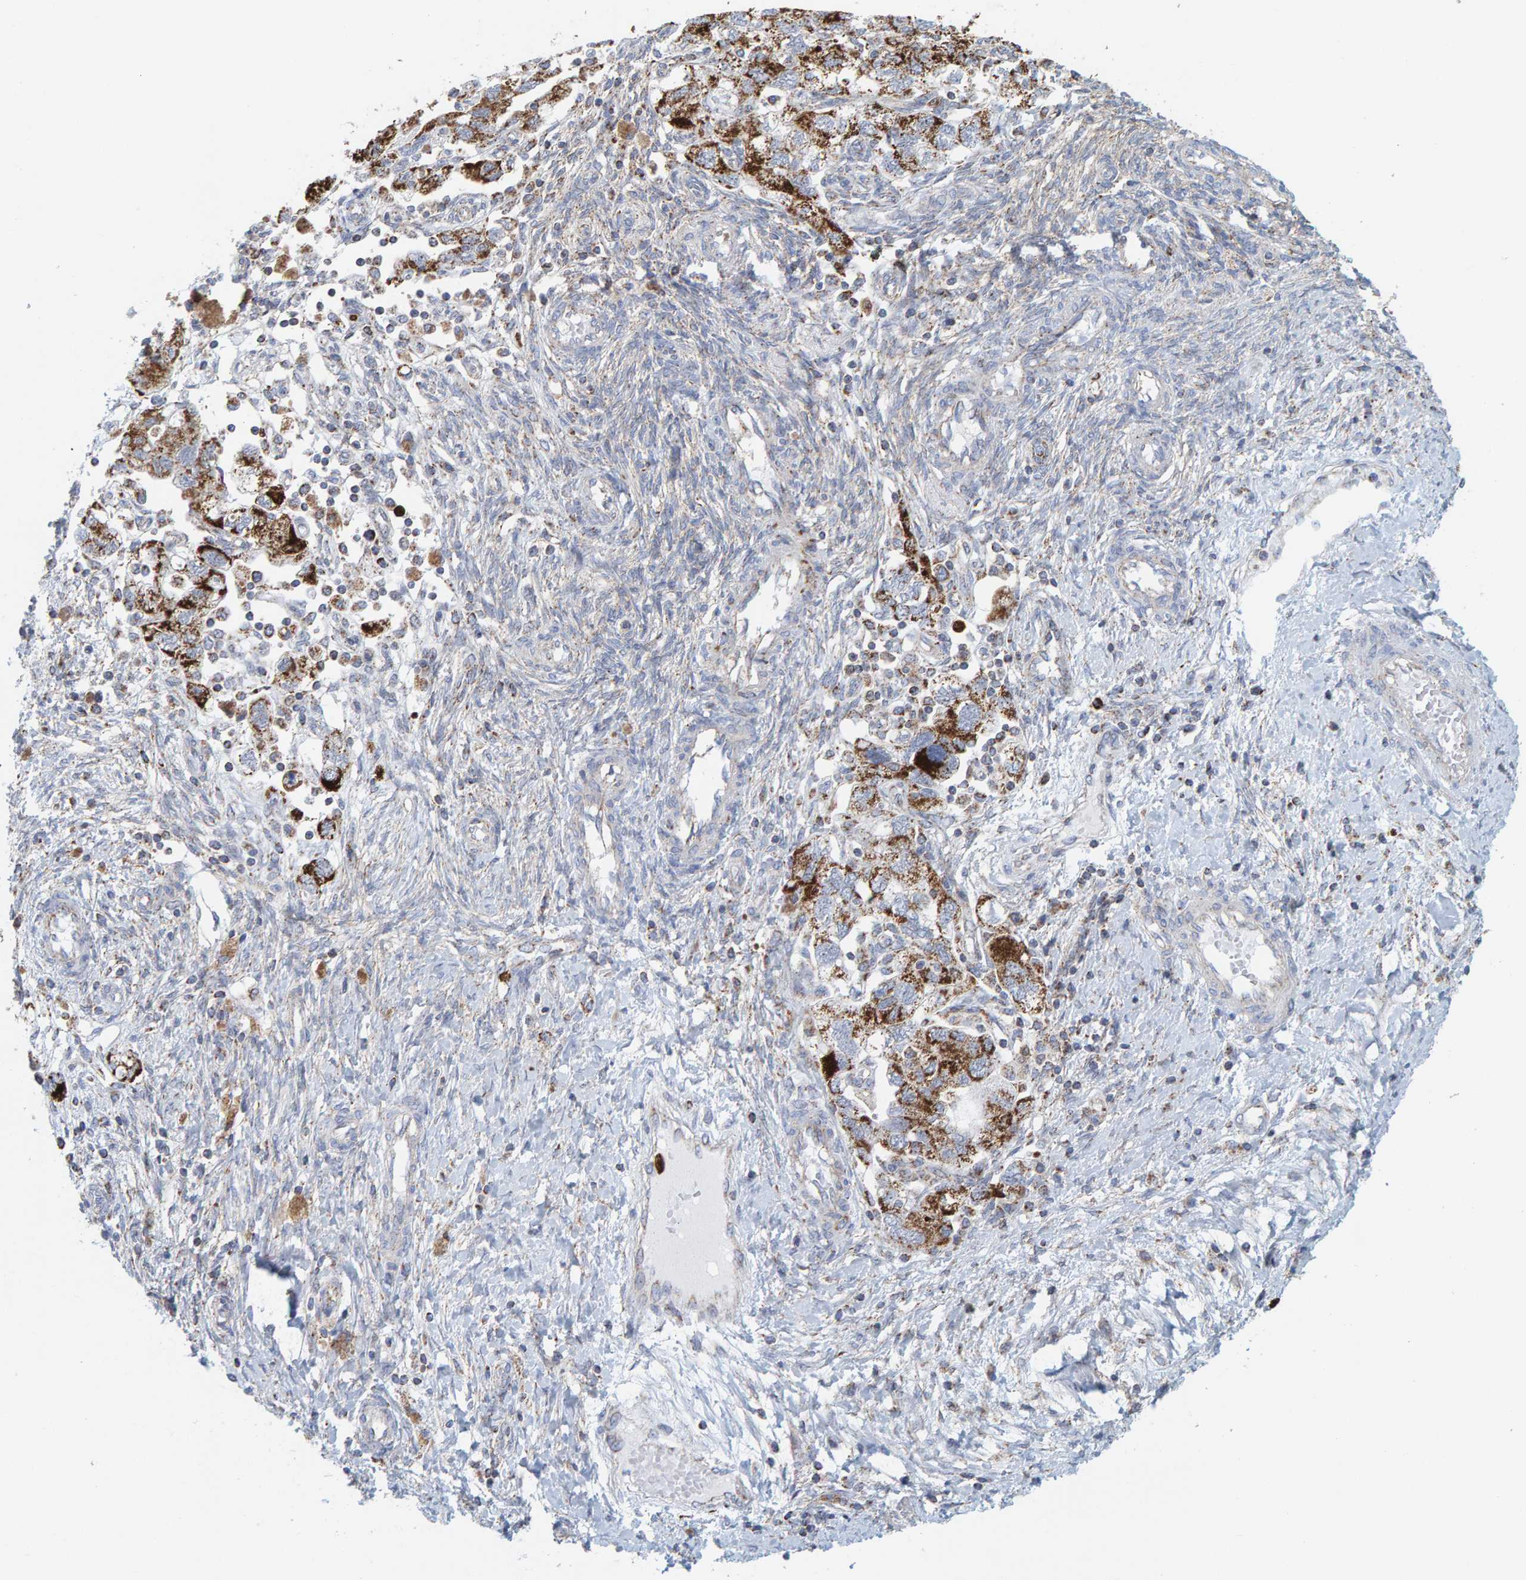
{"staining": {"intensity": "strong", "quantity": ">75%", "location": "cytoplasmic/membranous"}, "tissue": "ovarian cancer", "cell_type": "Tumor cells", "image_type": "cancer", "snomed": [{"axis": "morphology", "description": "Carcinoma, NOS"}, {"axis": "morphology", "description": "Cystadenocarcinoma, serous, NOS"}, {"axis": "topography", "description": "Ovary"}], "caption": "This is an image of immunohistochemistry (IHC) staining of ovarian cancer (carcinoma), which shows strong expression in the cytoplasmic/membranous of tumor cells.", "gene": "B9D1", "patient": {"sex": "female", "age": 69}}